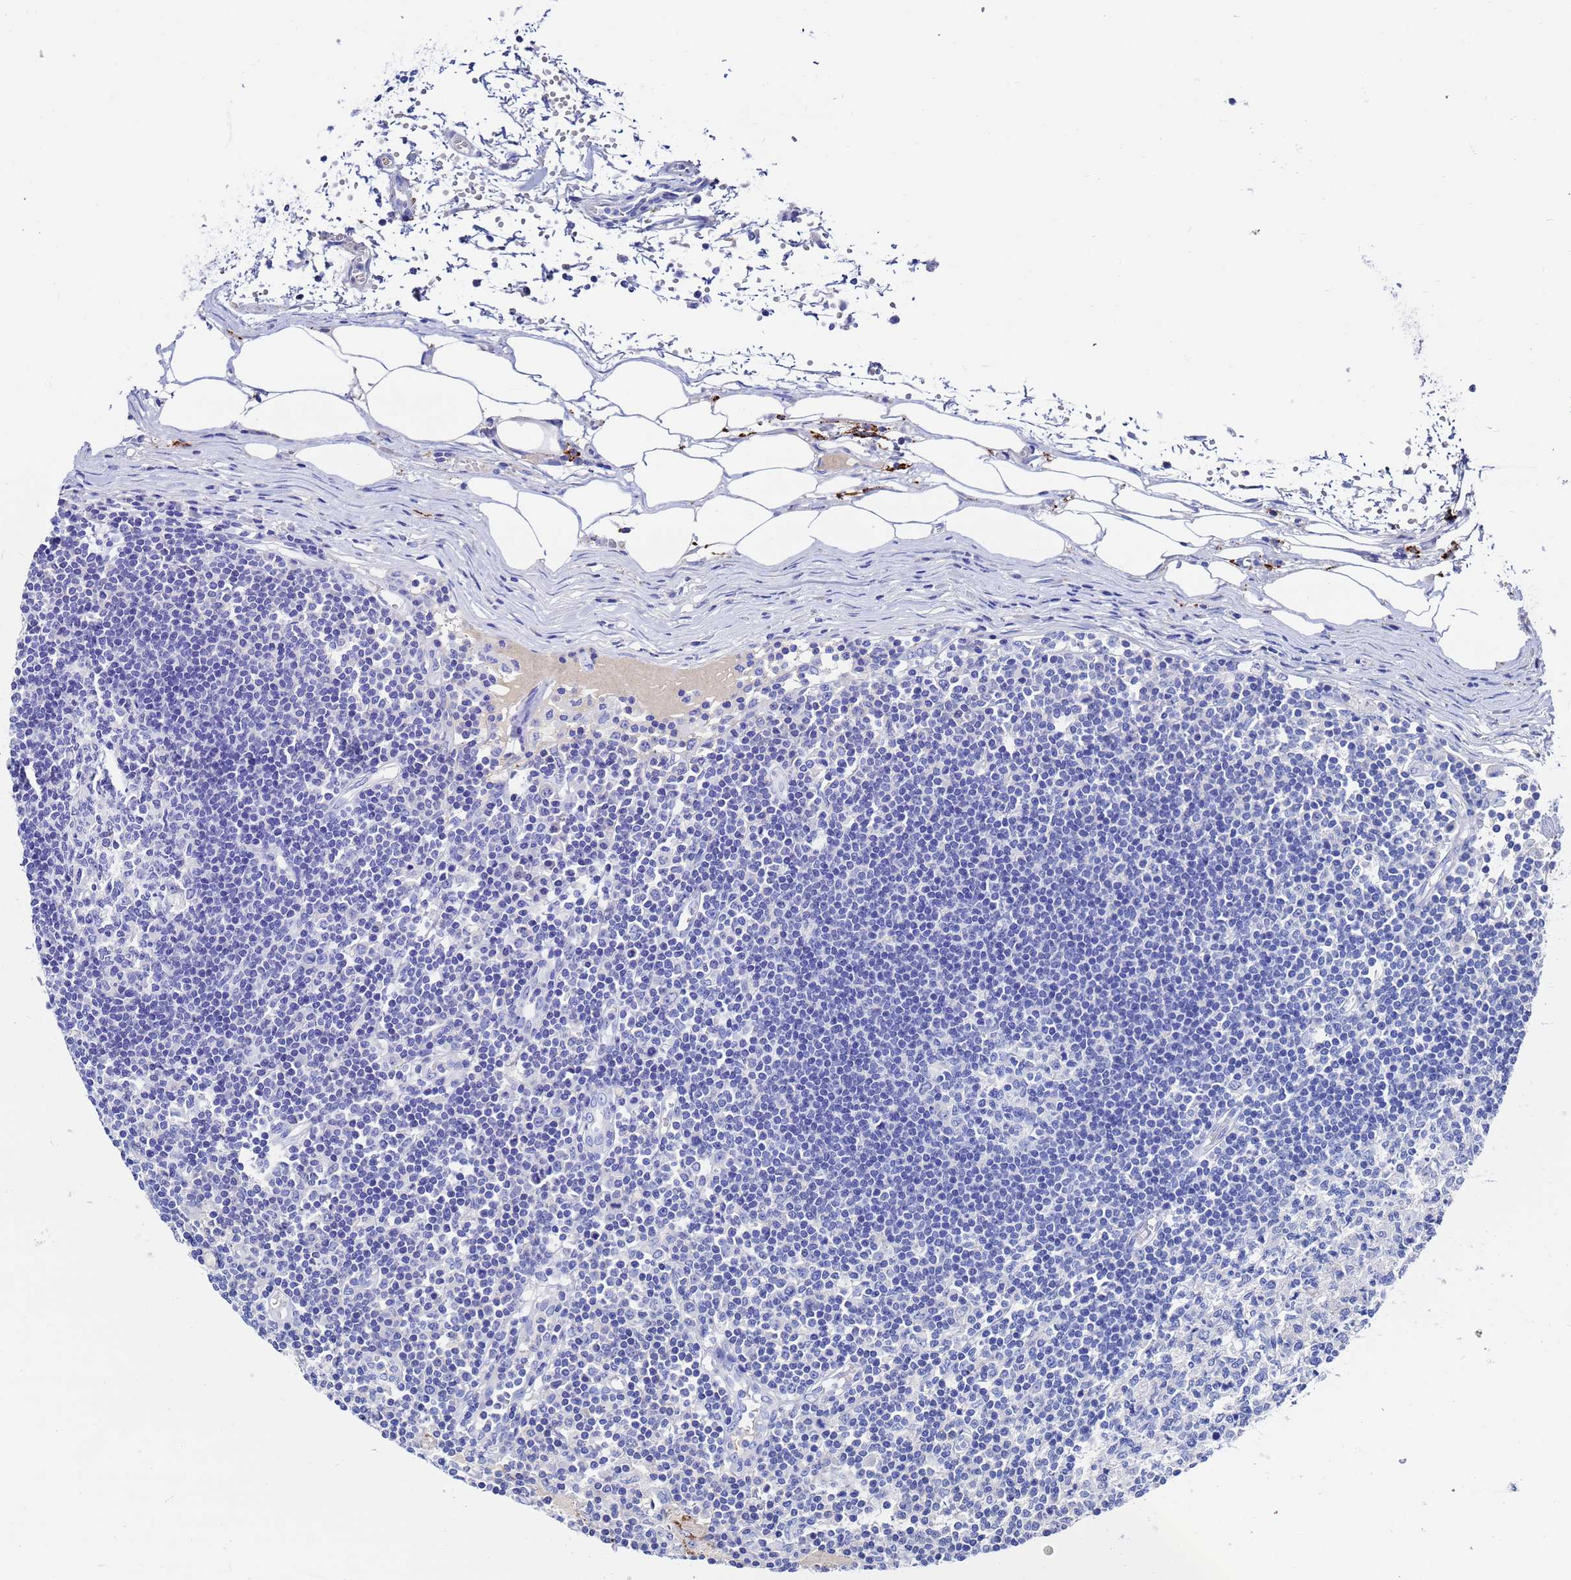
{"staining": {"intensity": "negative", "quantity": "none", "location": "none"}, "tissue": "lymph node", "cell_type": "Germinal center cells", "image_type": "normal", "snomed": [{"axis": "morphology", "description": "Adenocarcinoma, NOS"}, {"axis": "topography", "description": "Lymph node"}], "caption": "The immunohistochemistry (IHC) micrograph has no significant staining in germinal center cells of lymph node.", "gene": "AQP12A", "patient": {"sex": "female", "age": 62}}